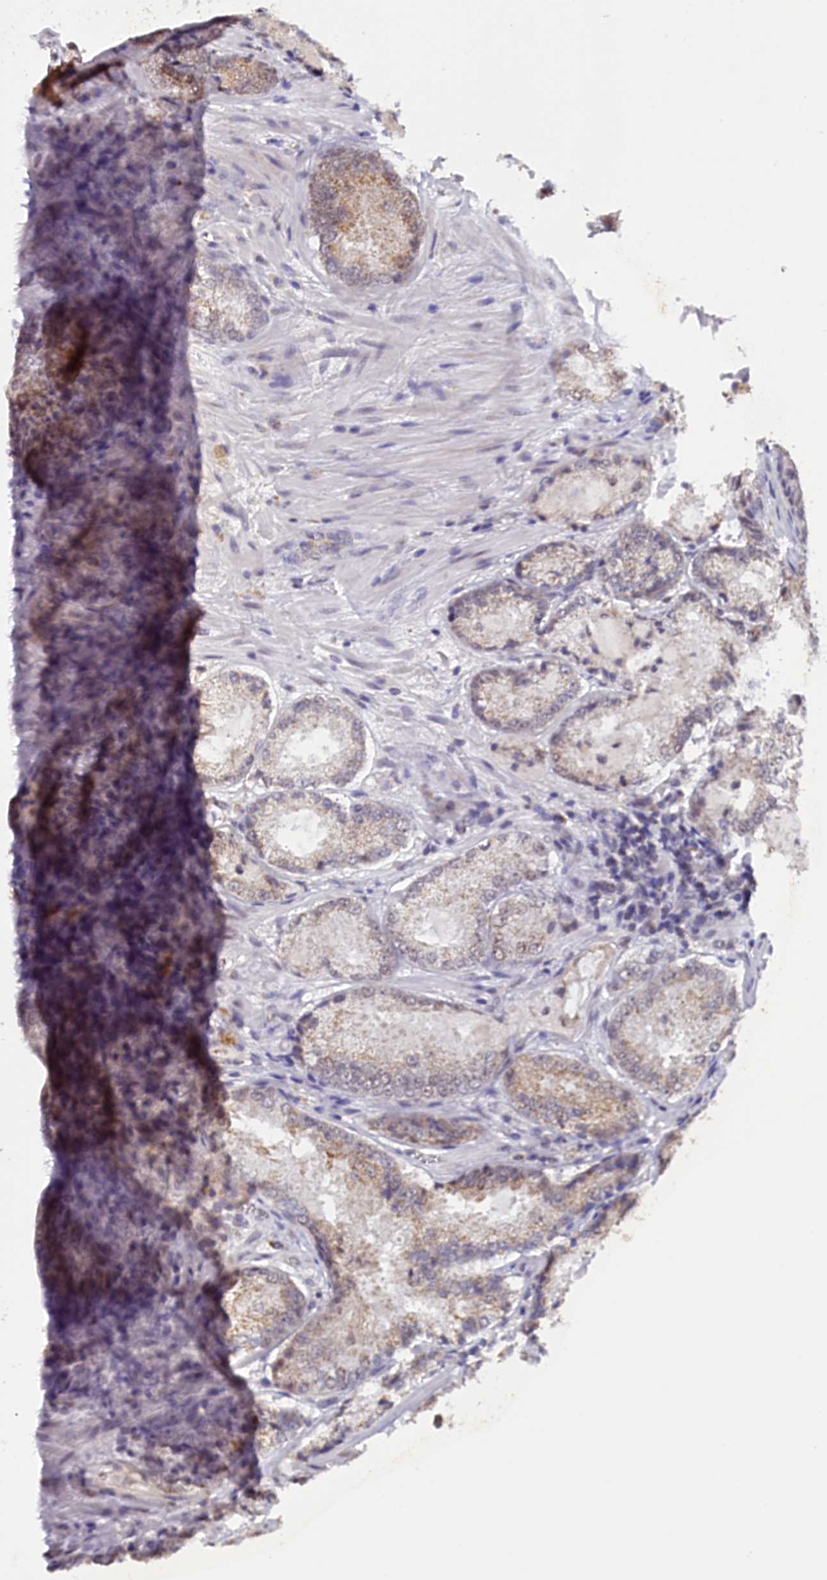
{"staining": {"intensity": "moderate", "quantity": "<25%", "location": "cytoplasmic/membranous"}, "tissue": "prostate cancer", "cell_type": "Tumor cells", "image_type": "cancer", "snomed": [{"axis": "morphology", "description": "Adenocarcinoma, Low grade"}, {"axis": "topography", "description": "Prostate"}], "caption": "The photomicrograph exhibits a brown stain indicating the presence of a protein in the cytoplasmic/membranous of tumor cells in prostate cancer.", "gene": "NCBP1", "patient": {"sex": "male", "age": 74}}